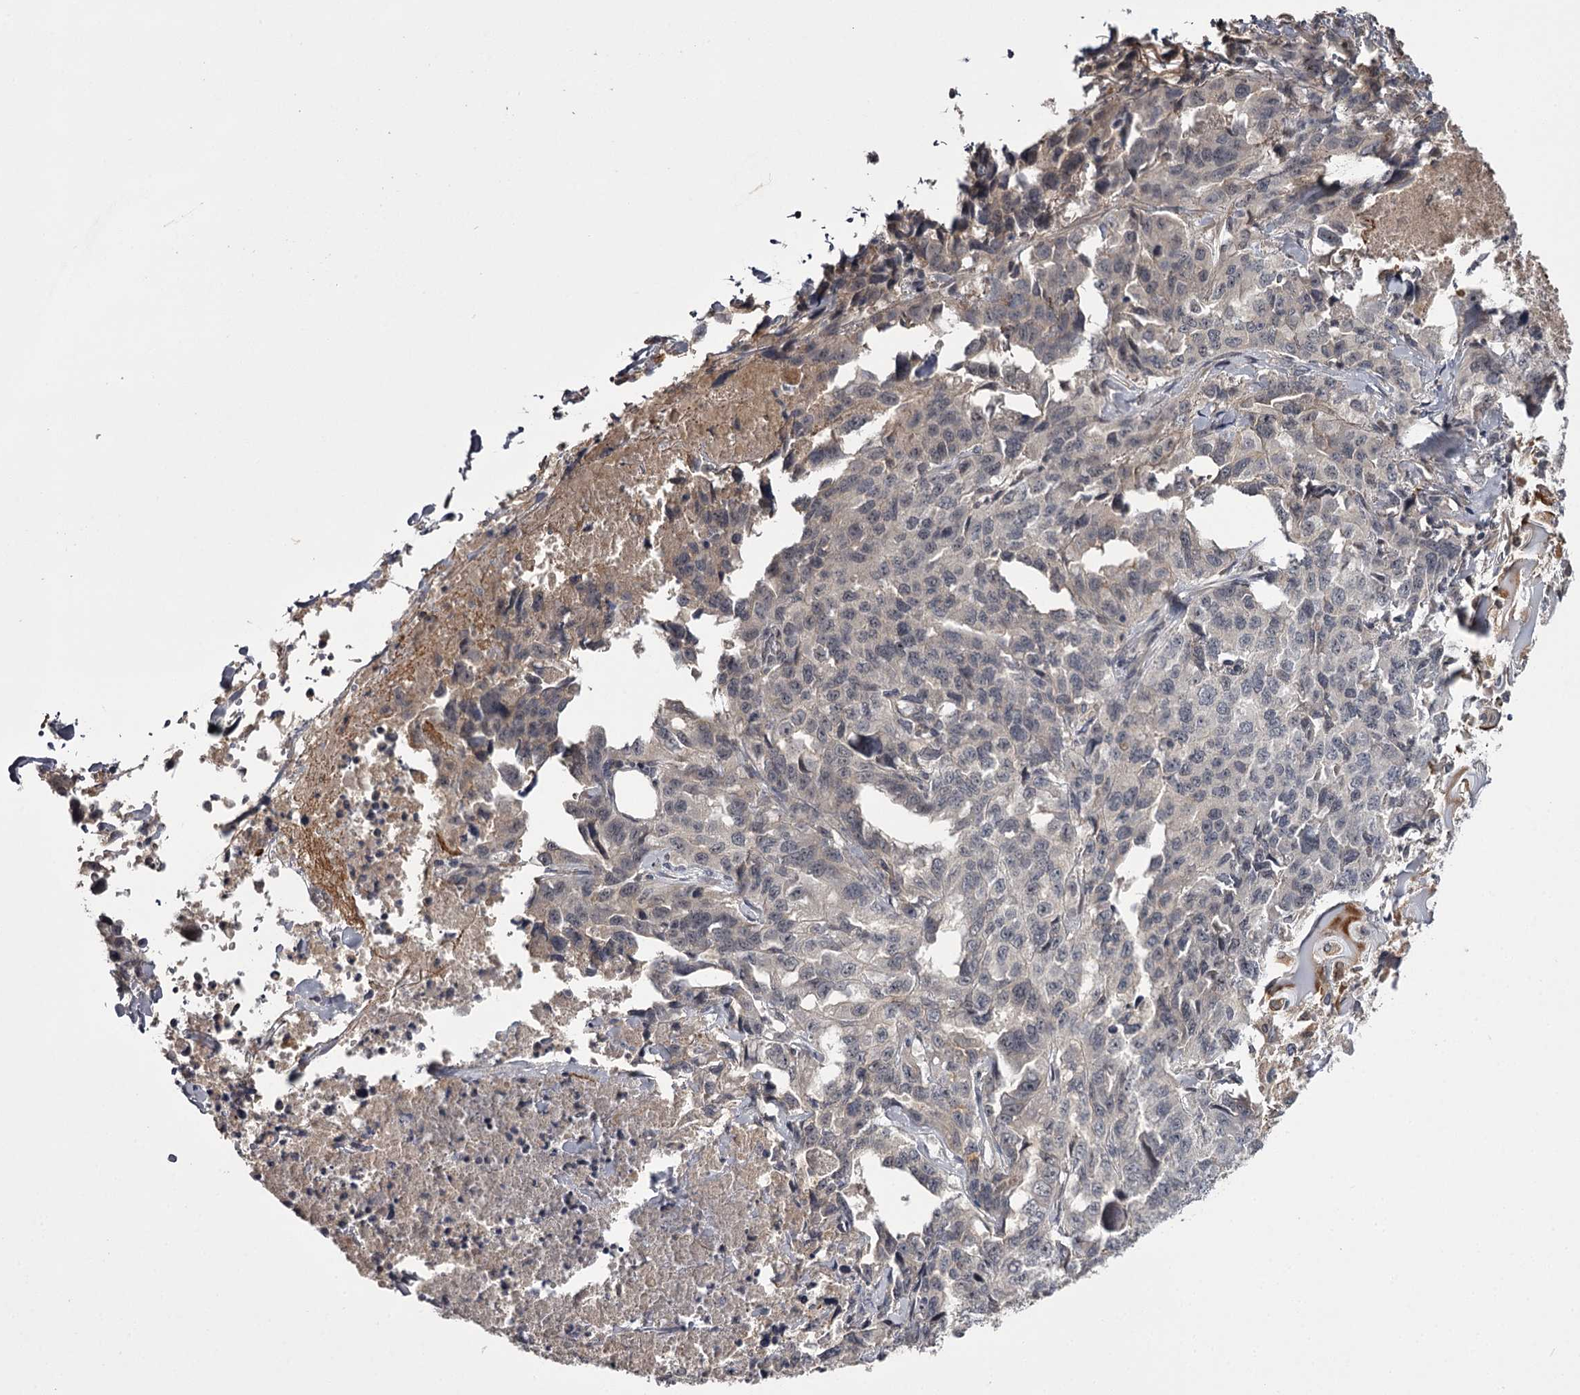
{"staining": {"intensity": "negative", "quantity": "none", "location": "none"}, "tissue": "lung cancer", "cell_type": "Tumor cells", "image_type": "cancer", "snomed": [{"axis": "morphology", "description": "Adenocarcinoma, NOS"}, {"axis": "topography", "description": "Lung"}], "caption": "Immunohistochemistry (IHC) micrograph of neoplastic tissue: human lung cancer stained with DAB (3,3'-diaminobenzidine) exhibits no significant protein positivity in tumor cells.", "gene": "CWF19L2", "patient": {"sex": "female", "age": 51}}